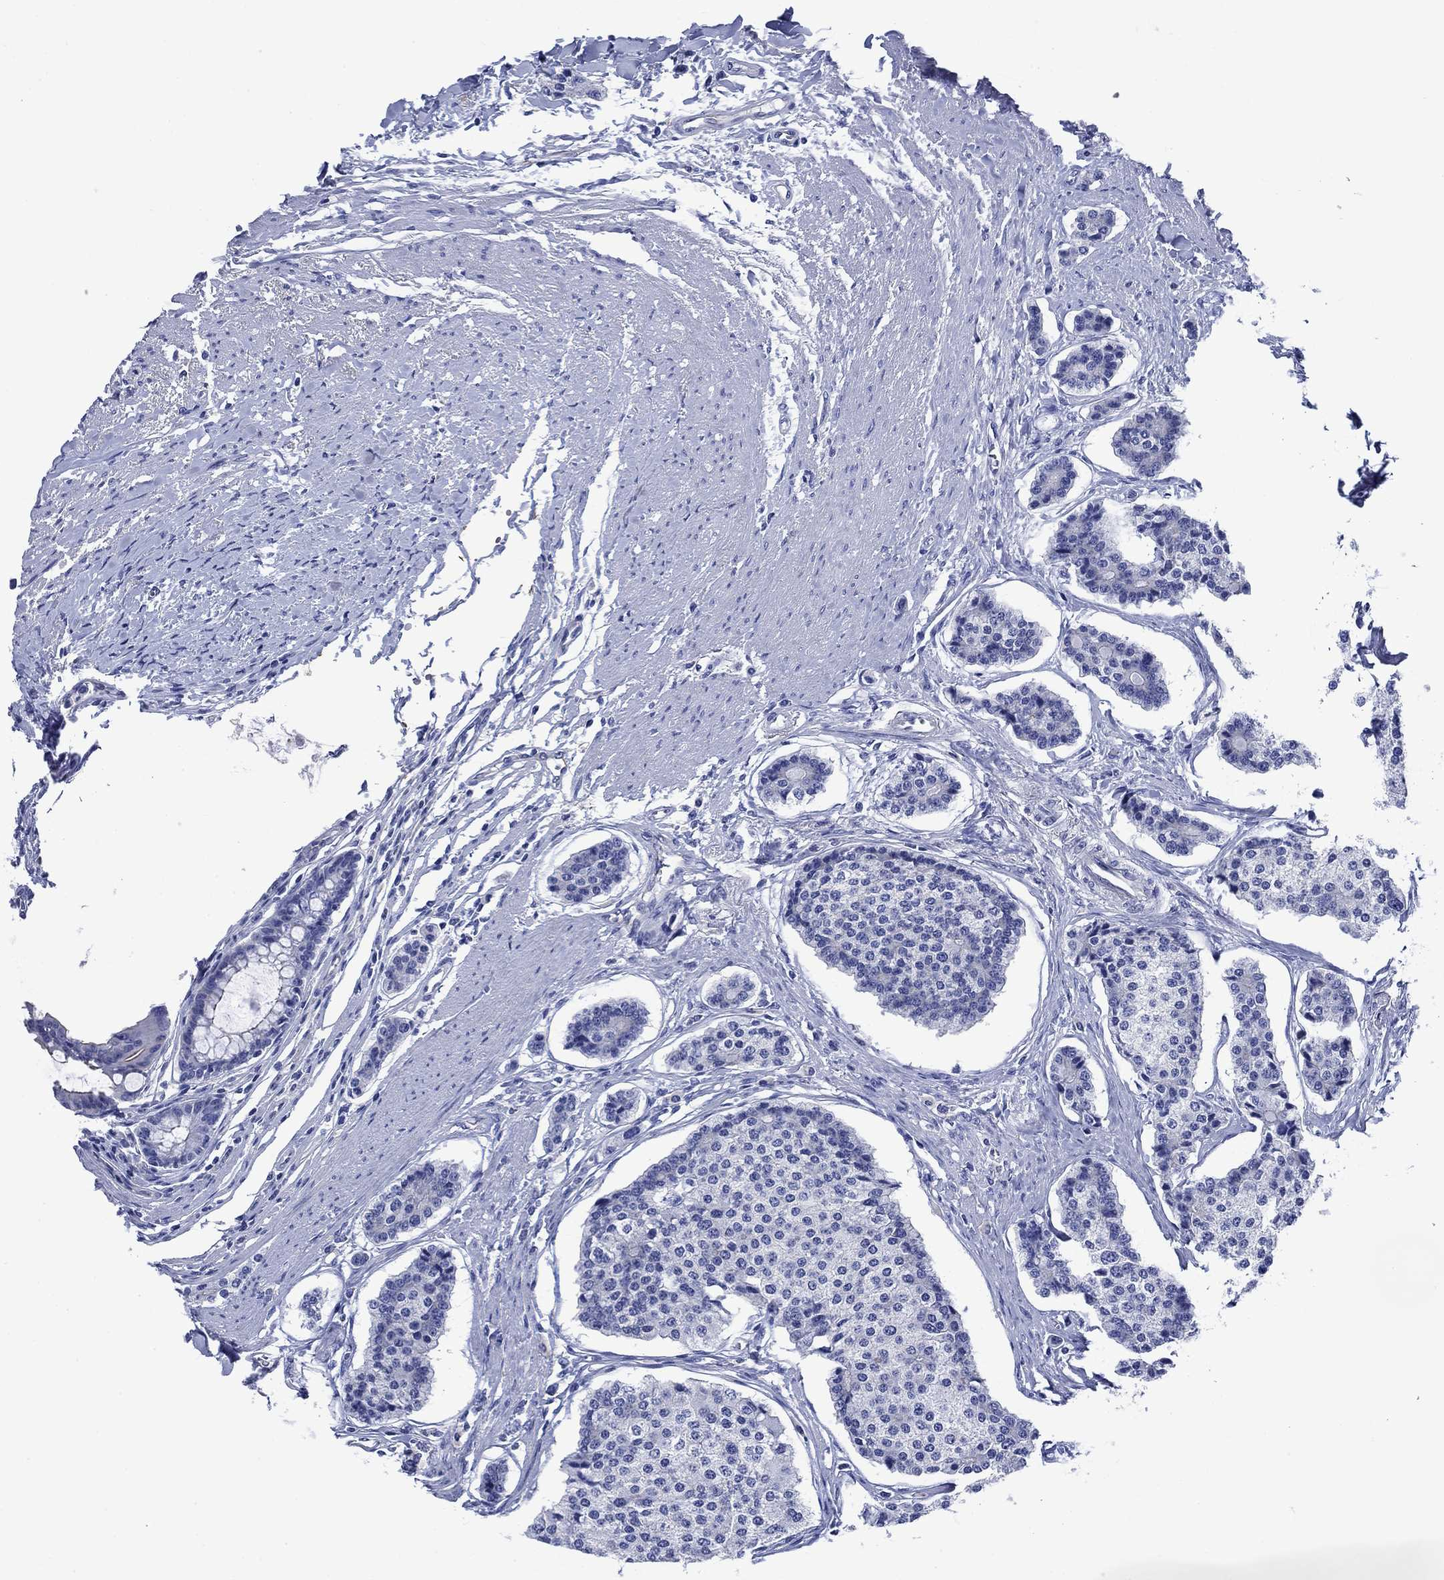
{"staining": {"intensity": "negative", "quantity": "none", "location": "none"}, "tissue": "carcinoid", "cell_type": "Tumor cells", "image_type": "cancer", "snomed": [{"axis": "morphology", "description": "Carcinoid, malignant, NOS"}, {"axis": "topography", "description": "Small intestine"}], "caption": "The IHC histopathology image has no significant staining in tumor cells of carcinoid tissue.", "gene": "SLC1A2", "patient": {"sex": "female", "age": 65}}